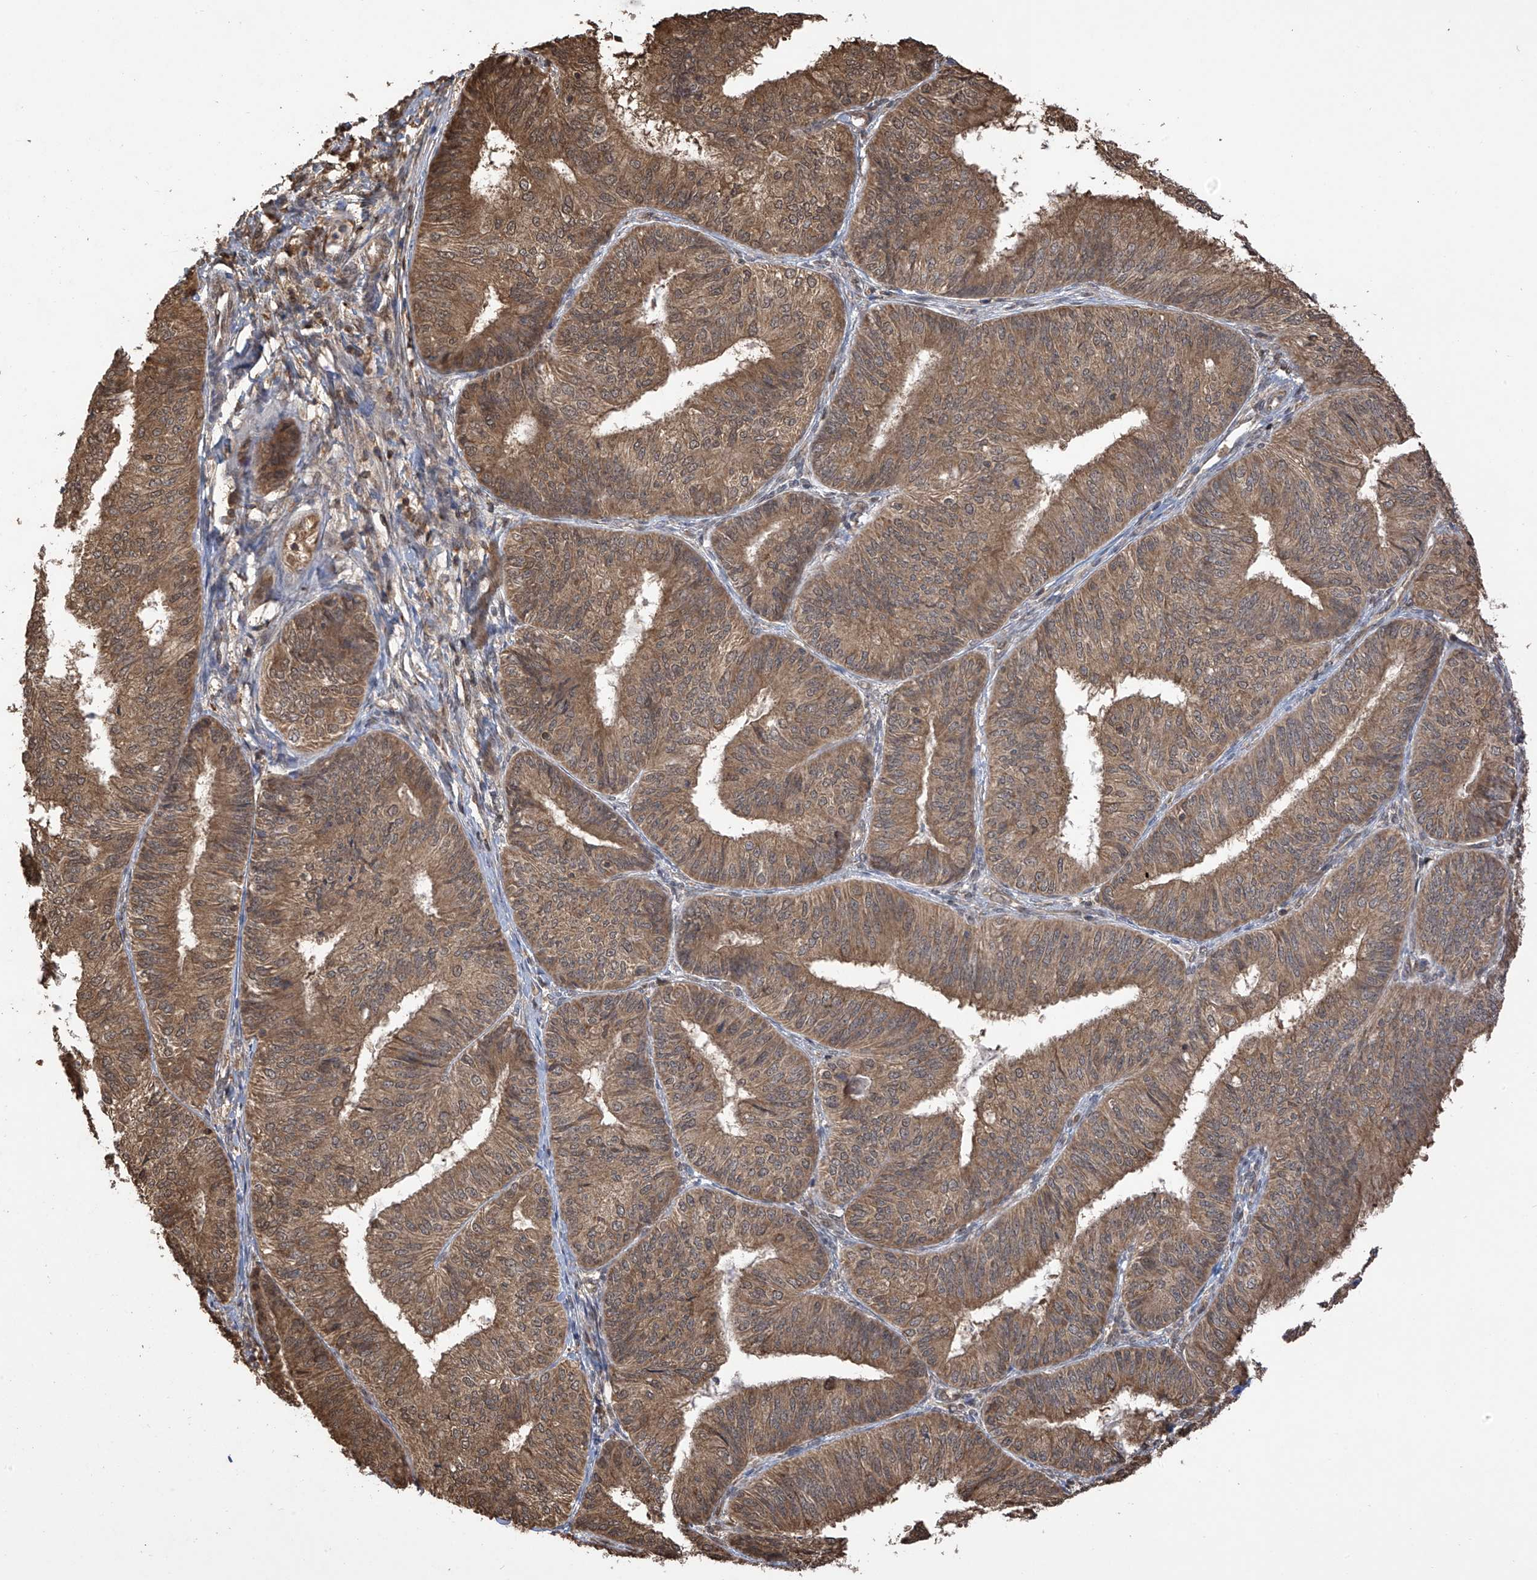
{"staining": {"intensity": "moderate", "quantity": ">75%", "location": "cytoplasmic/membranous"}, "tissue": "endometrial cancer", "cell_type": "Tumor cells", "image_type": "cancer", "snomed": [{"axis": "morphology", "description": "Adenocarcinoma, NOS"}, {"axis": "topography", "description": "Endometrium"}], "caption": "Moderate cytoplasmic/membranous protein staining is appreciated in approximately >75% of tumor cells in endometrial cancer.", "gene": "PNPT1", "patient": {"sex": "female", "age": 58}}